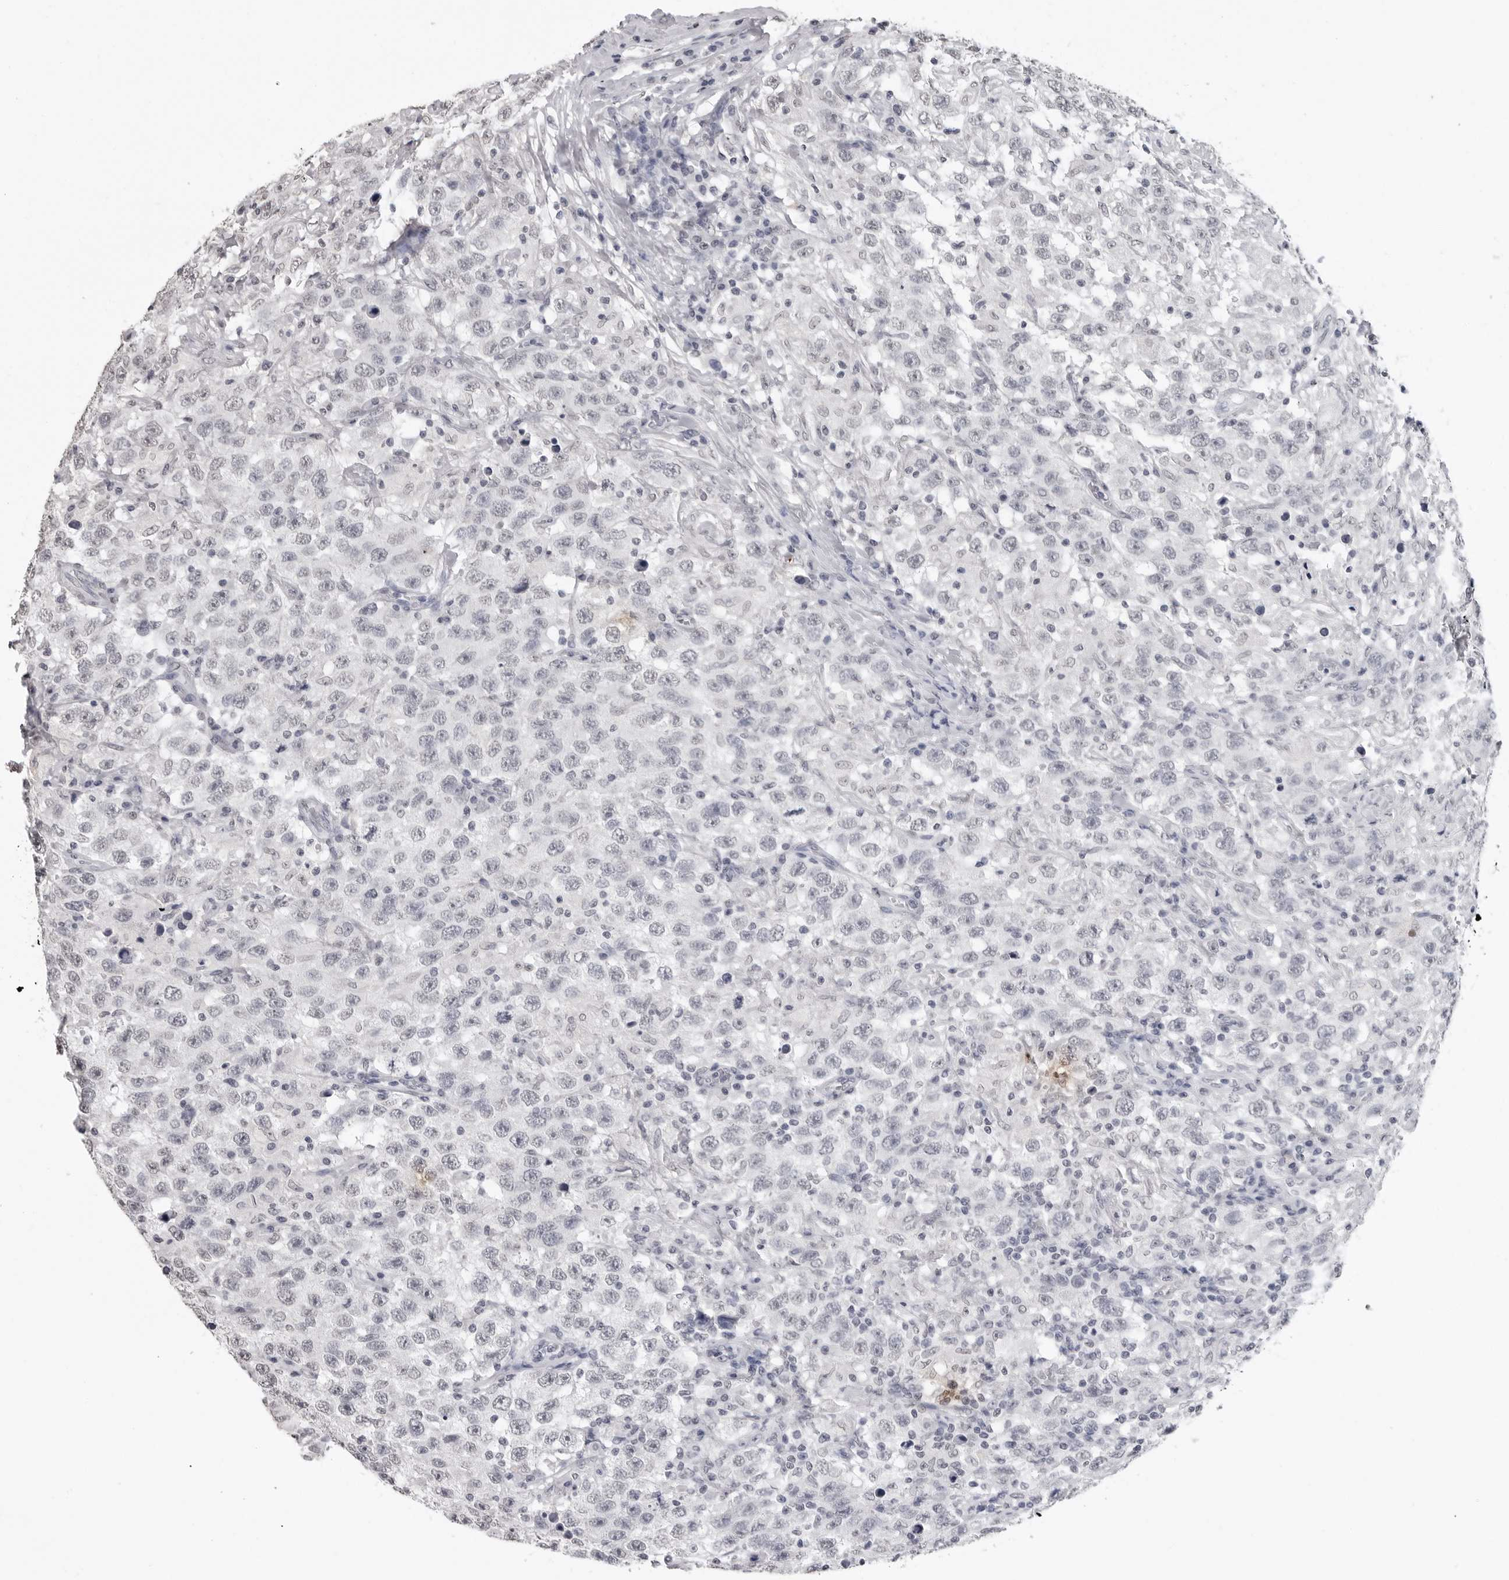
{"staining": {"intensity": "negative", "quantity": "none", "location": "none"}, "tissue": "testis cancer", "cell_type": "Tumor cells", "image_type": "cancer", "snomed": [{"axis": "morphology", "description": "Seminoma, NOS"}, {"axis": "topography", "description": "Testis"}], "caption": "A histopathology image of testis cancer stained for a protein shows no brown staining in tumor cells. (DAB (3,3'-diaminobenzidine) immunohistochemistry (IHC) with hematoxylin counter stain).", "gene": "HEPACAM", "patient": {"sex": "male", "age": 41}}